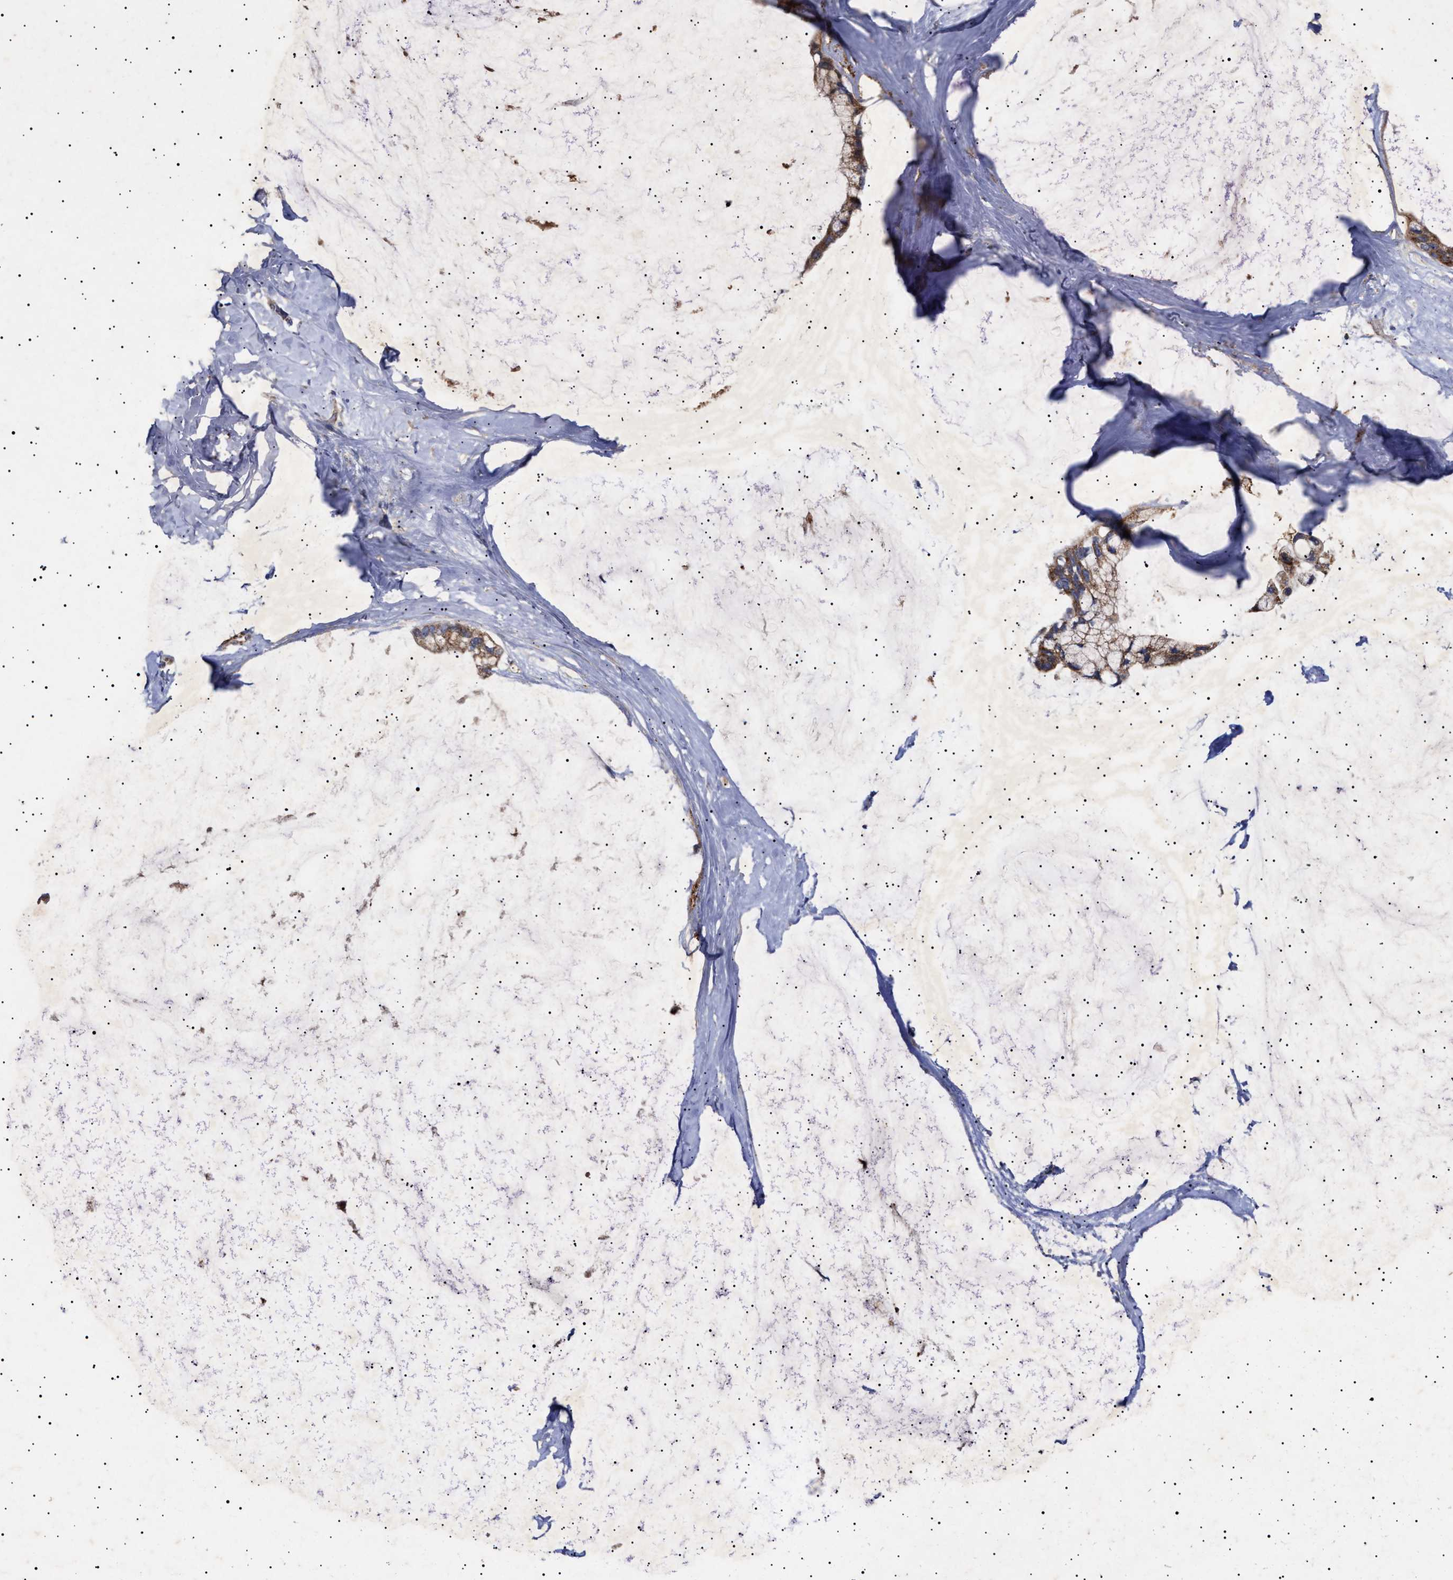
{"staining": {"intensity": "moderate", "quantity": ">75%", "location": "cytoplasmic/membranous"}, "tissue": "ovarian cancer", "cell_type": "Tumor cells", "image_type": "cancer", "snomed": [{"axis": "morphology", "description": "Cystadenocarcinoma, mucinous, NOS"}, {"axis": "topography", "description": "Ovary"}], "caption": "About >75% of tumor cells in human mucinous cystadenocarcinoma (ovarian) exhibit moderate cytoplasmic/membranous protein staining as visualized by brown immunohistochemical staining.", "gene": "MRPL10", "patient": {"sex": "female", "age": 39}}